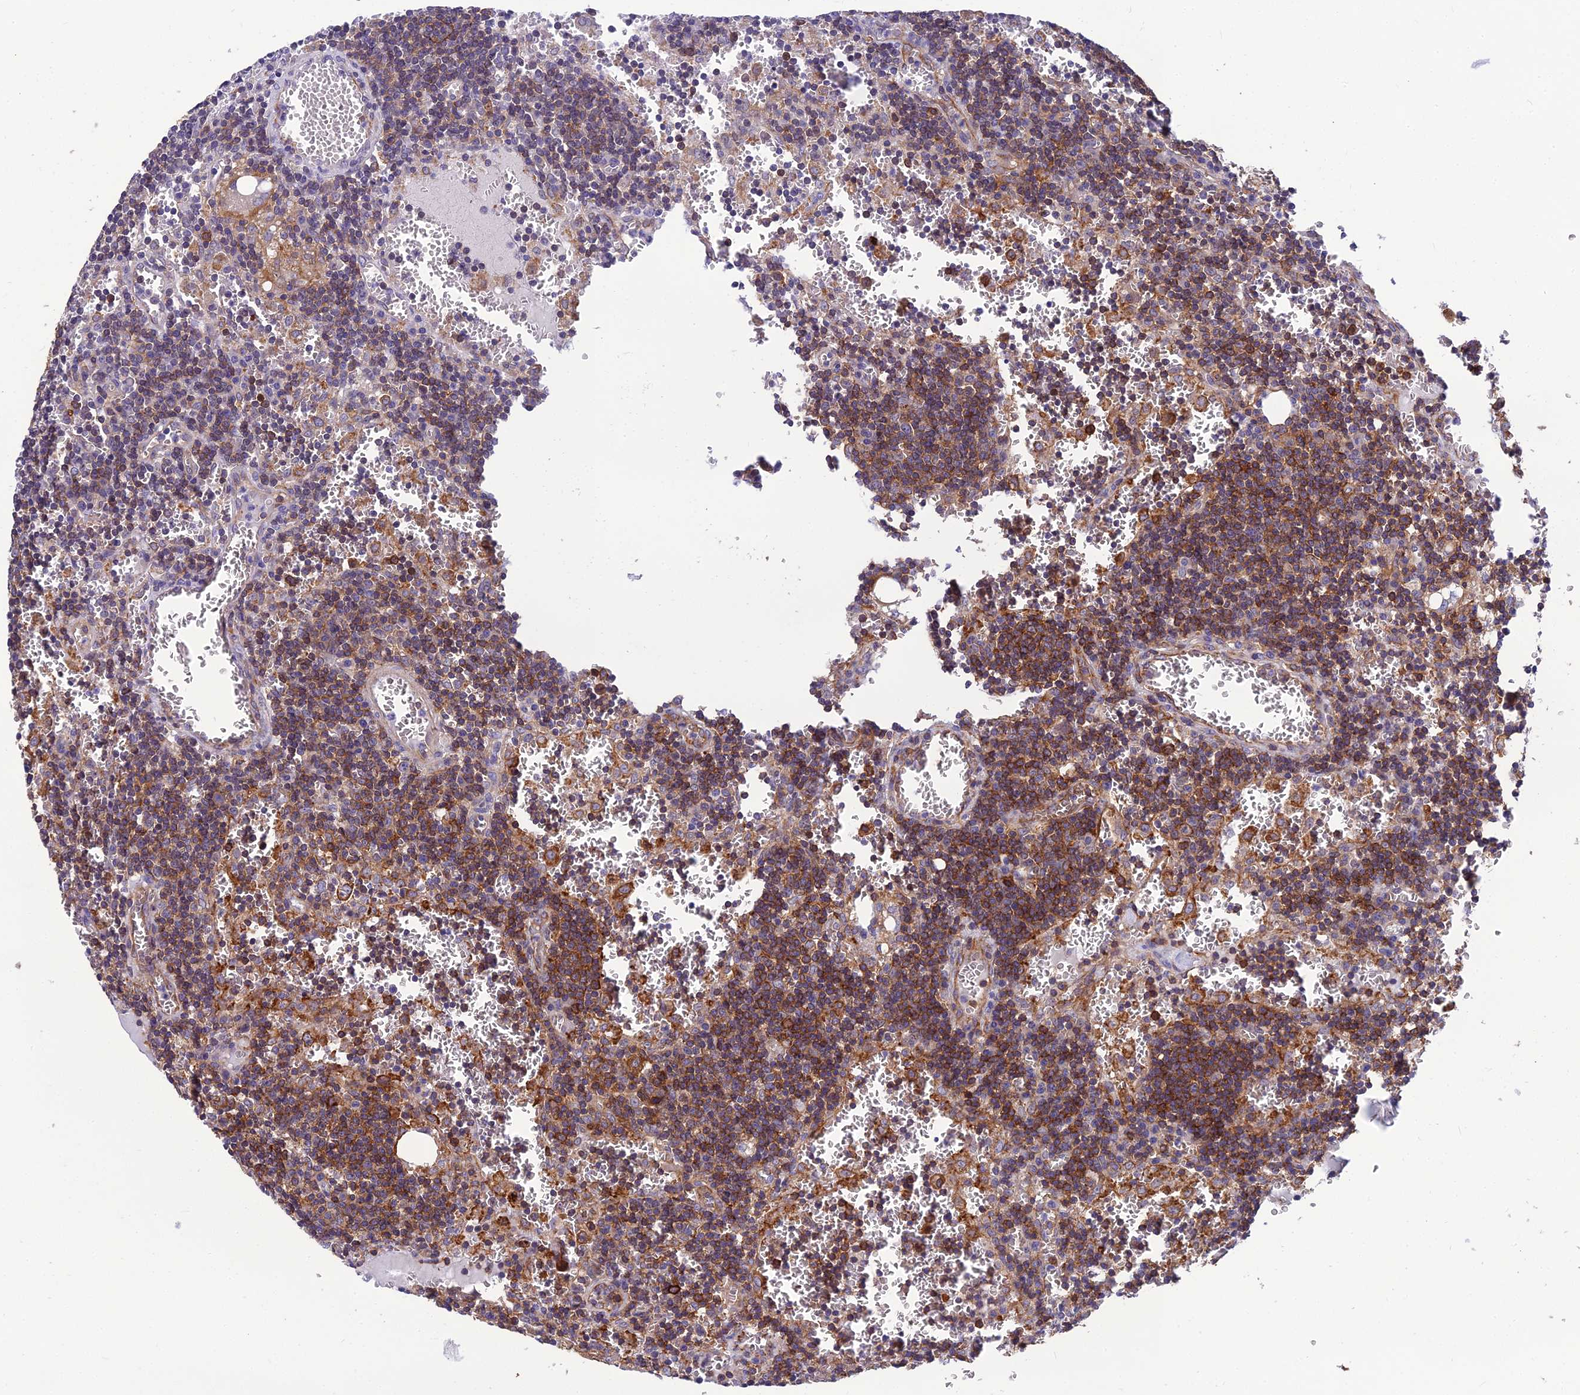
{"staining": {"intensity": "strong", "quantity": ">75%", "location": "cytoplasmic/membranous"}, "tissue": "lymph node", "cell_type": "Germinal center cells", "image_type": "normal", "snomed": [{"axis": "morphology", "description": "Normal tissue, NOS"}, {"axis": "topography", "description": "Lymph node"}], "caption": "A photomicrograph of lymph node stained for a protein exhibits strong cytoplasmic/membranous brown staining in germinal center cells.", "gene": "PPP1R18", "patient": {"sex": "female", "age": 73}}